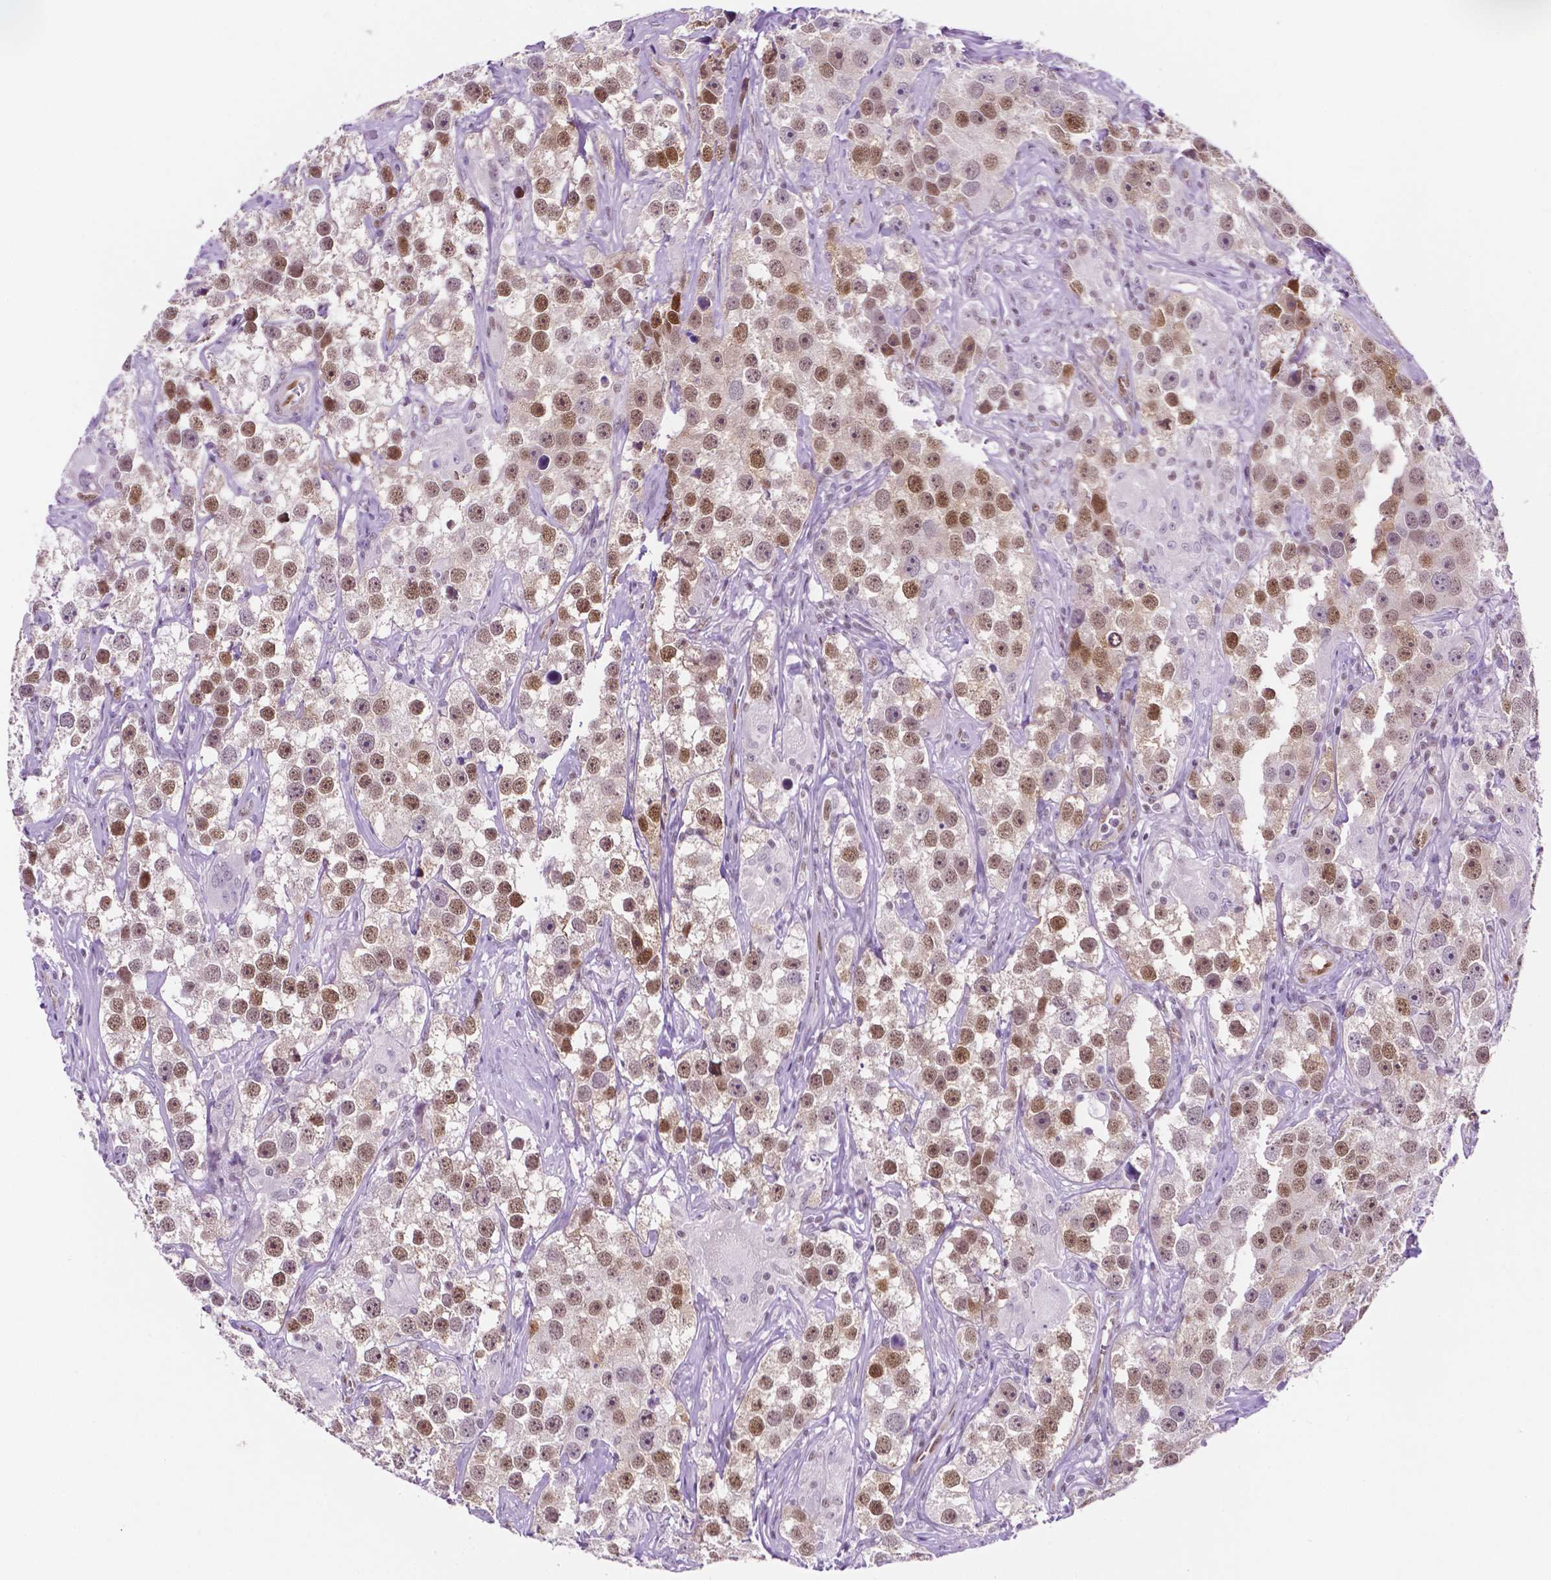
{"staining": {"intensity": "moderate", "quantity": ">75%", "location": "nuclear"}, "tissue": "testis cancer", "cell_type": "Tumor cells", "image_type": "cancer", "snomed": [{"axis": "morphology", "description": "Seminoma, NOS"}, {"axis": "topography", "description": "Testis"}], "caption": "DAB immunohistochemical staining of testis cancer (seminoma) displays moderate nuclear protein expression in about >75% of tumor cells. (IHC, brightfield microscopy, high magnification).", "gene": "ERF", "patient": {"sex": "male", "age": 49}}